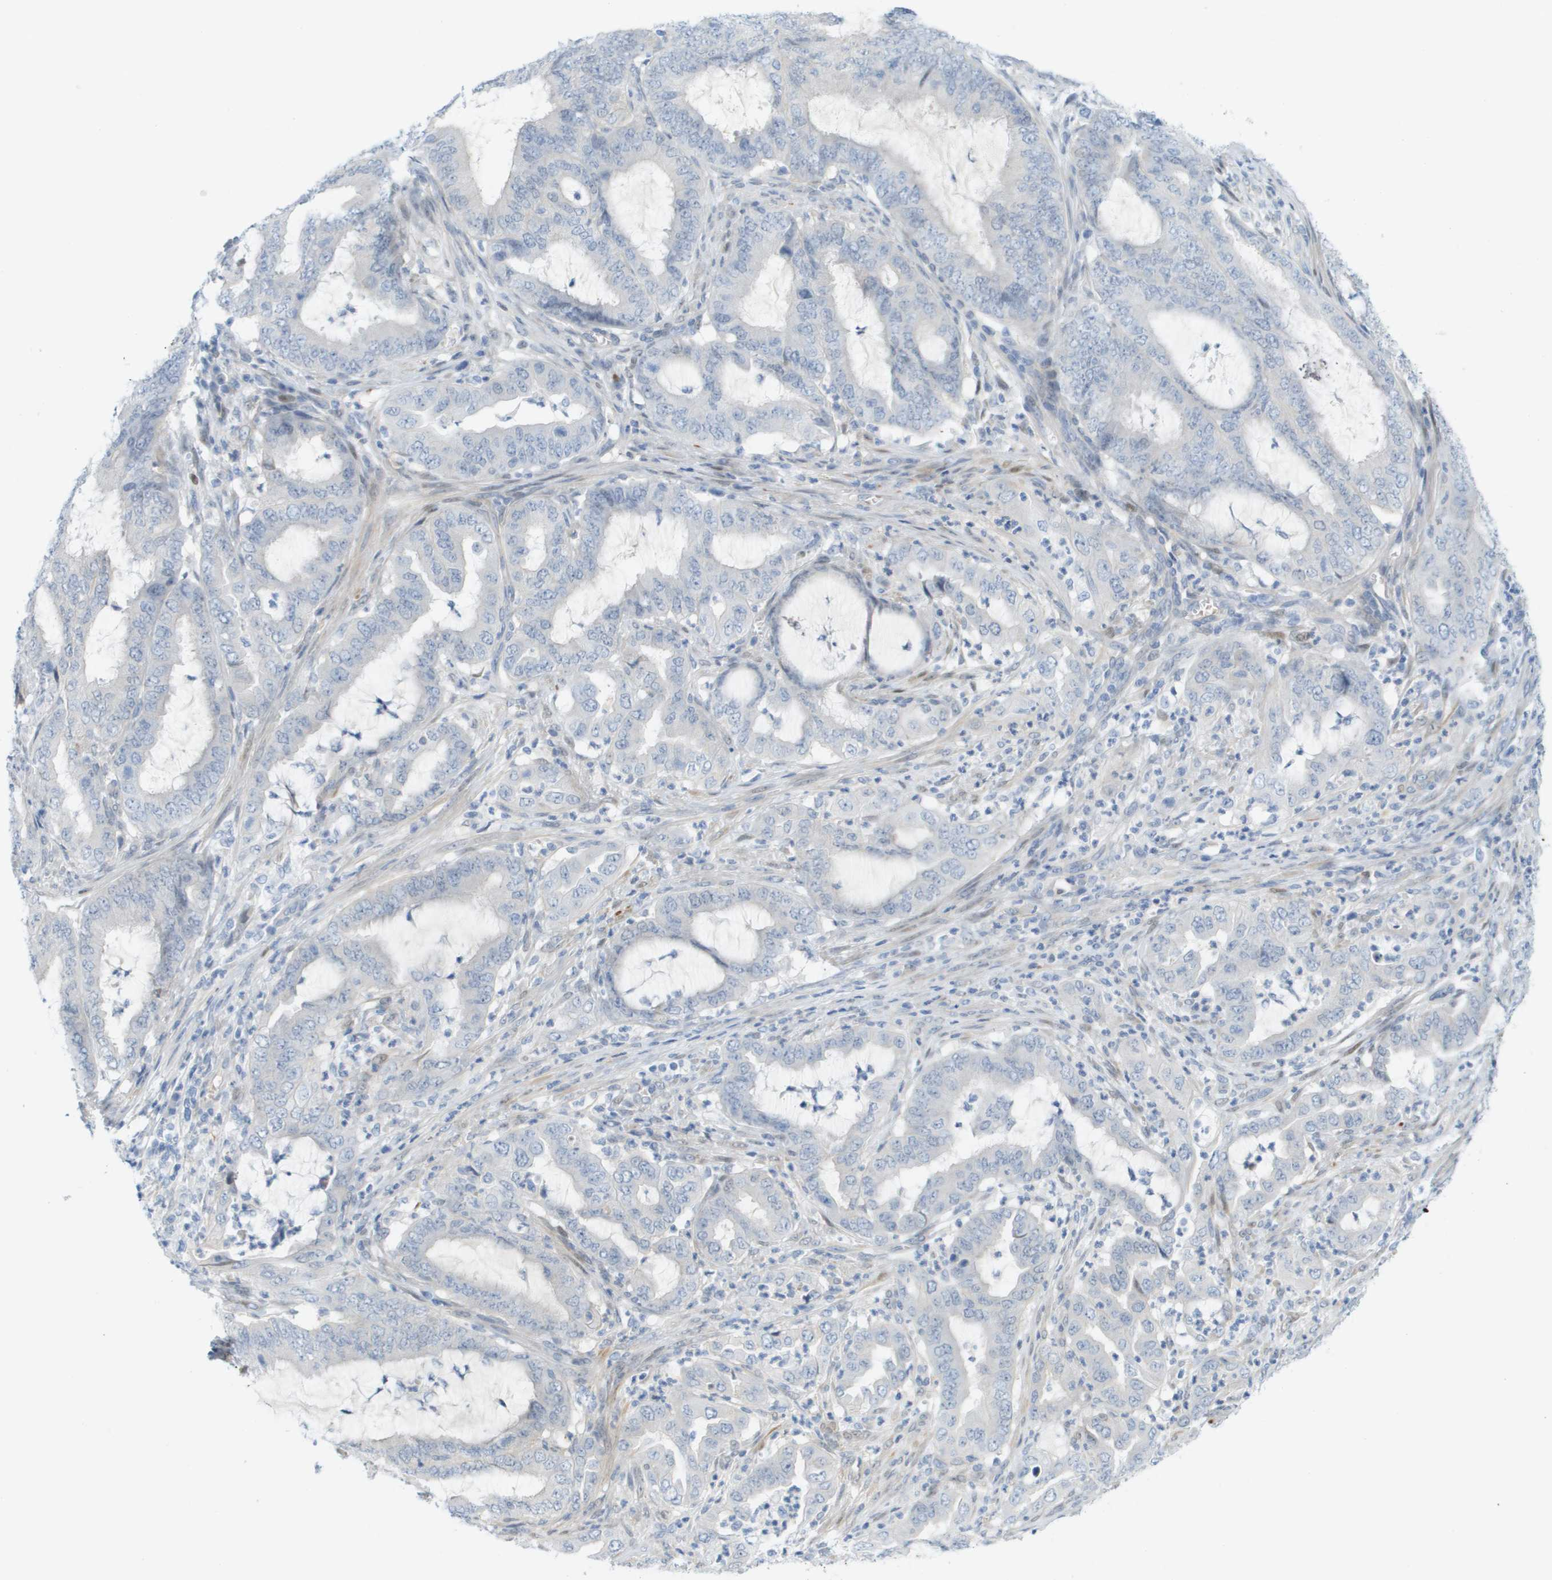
{"staining": {"intensity": "negative", "quantity": "none", "location": "none"}, "tissue": "endometrial cancer", "cell_type": "Tumor cells", "image_type": "cancer", "snomed": [{"axis": "morphology", "description": "Adenocarcinoma, NOS"}, {"axis": "topography", "description": "Endometrium"}], "caption": "Tumor cells are negative for brown protein staining in endometrial cancer (adenocarcinoma). Nuclei are stained in blue.", "gene": "CUL9", "patient": {"sex": "female", "age": 70}}